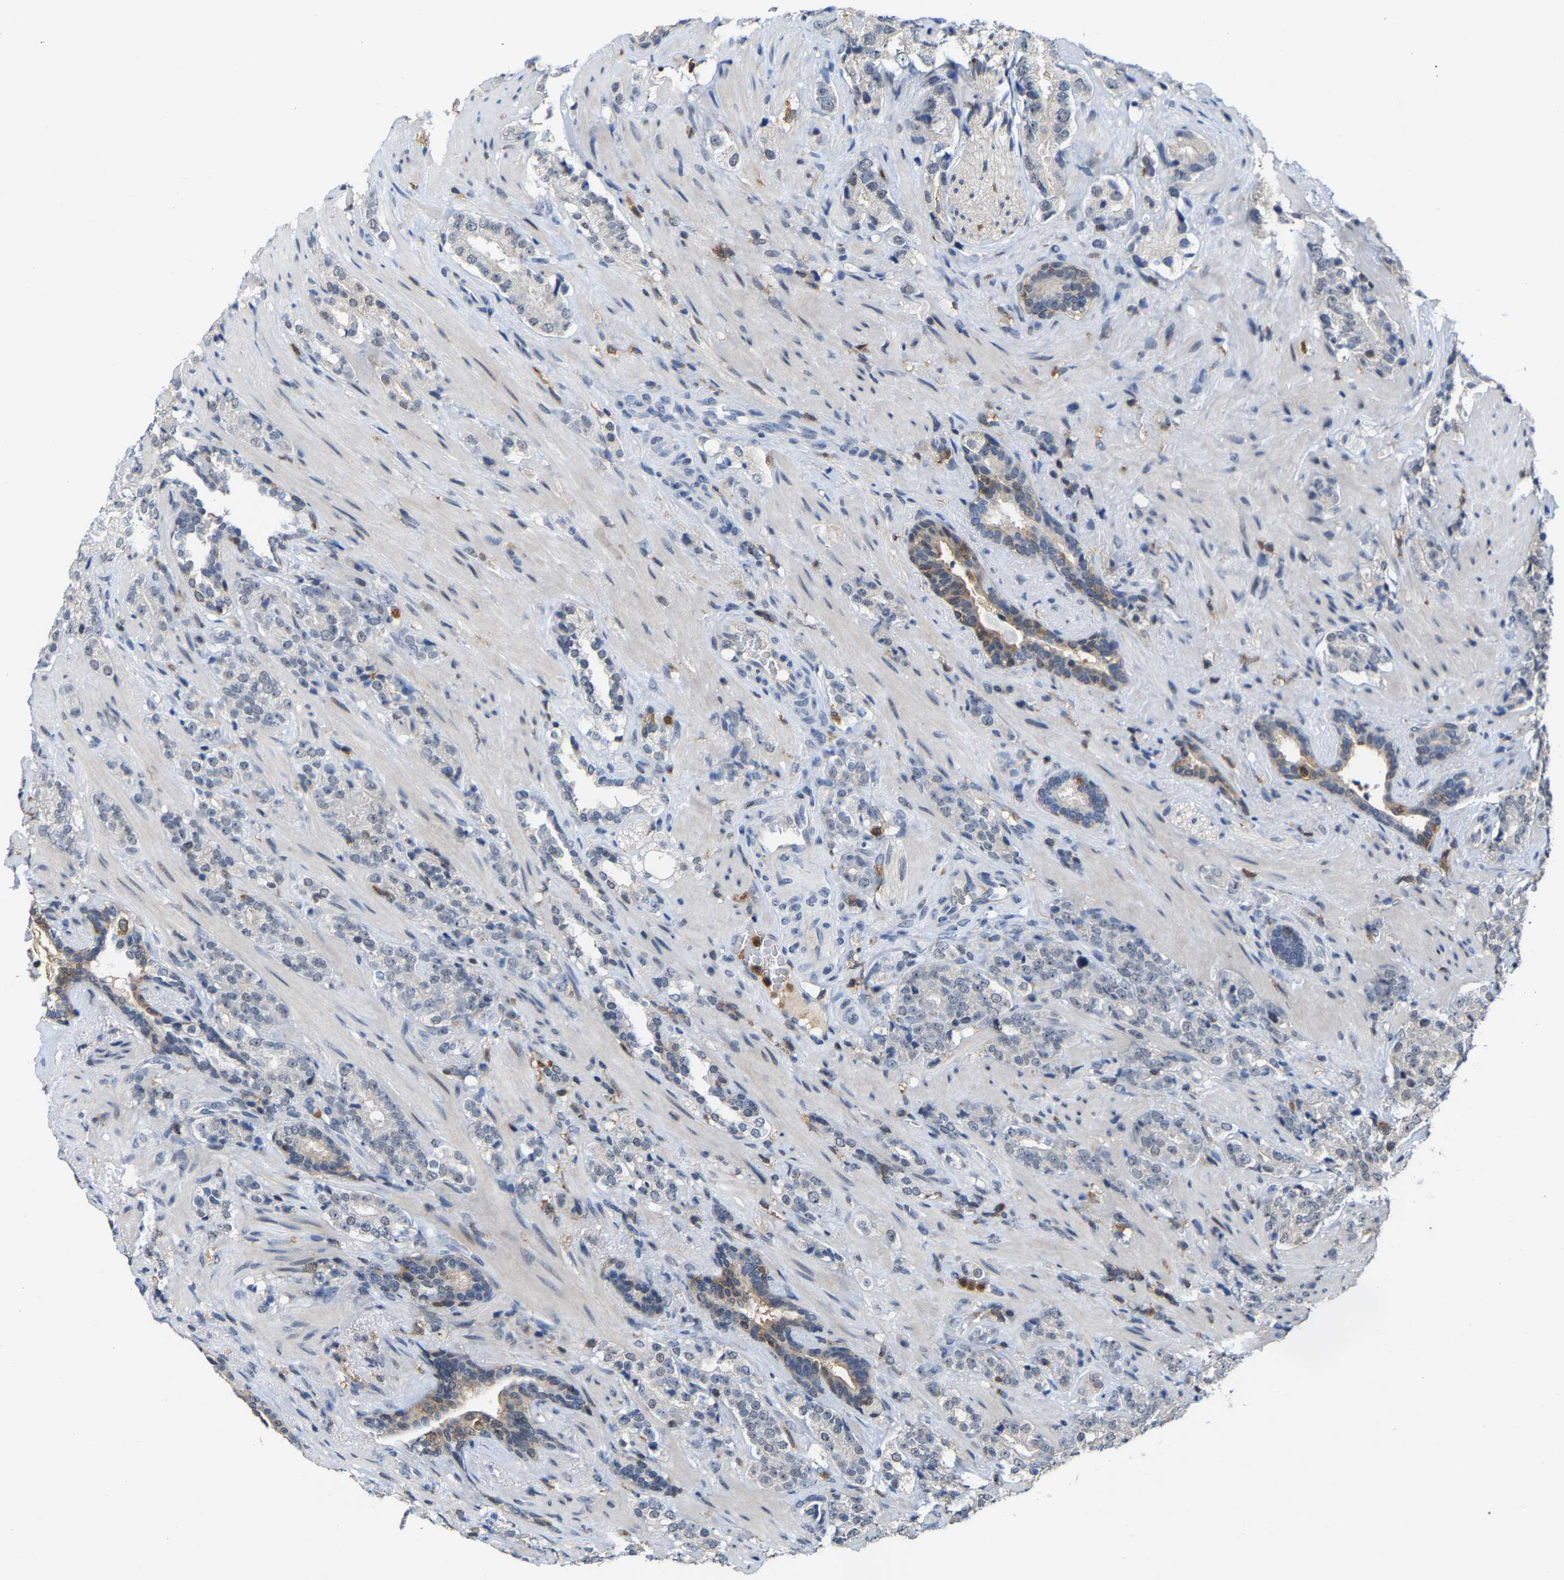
{"staining": {"intensity": "negative", "quantity": "none", "location": "none"}, "tissue": "prostate cancer", "cell_type": "Tumor cells", "image_type": "cancer", "snomed": [{"axis": "morphology", "description": "Adenocarcinoma, High grade"}, {"axis": "topography", "description": "Prostate"}], "caption": "Photomicrograph shows no protein positivity in tumor cells of prostate cancer tissue.", "gene": "FGD3", "patient": {"sex": "male", "age": 71}}